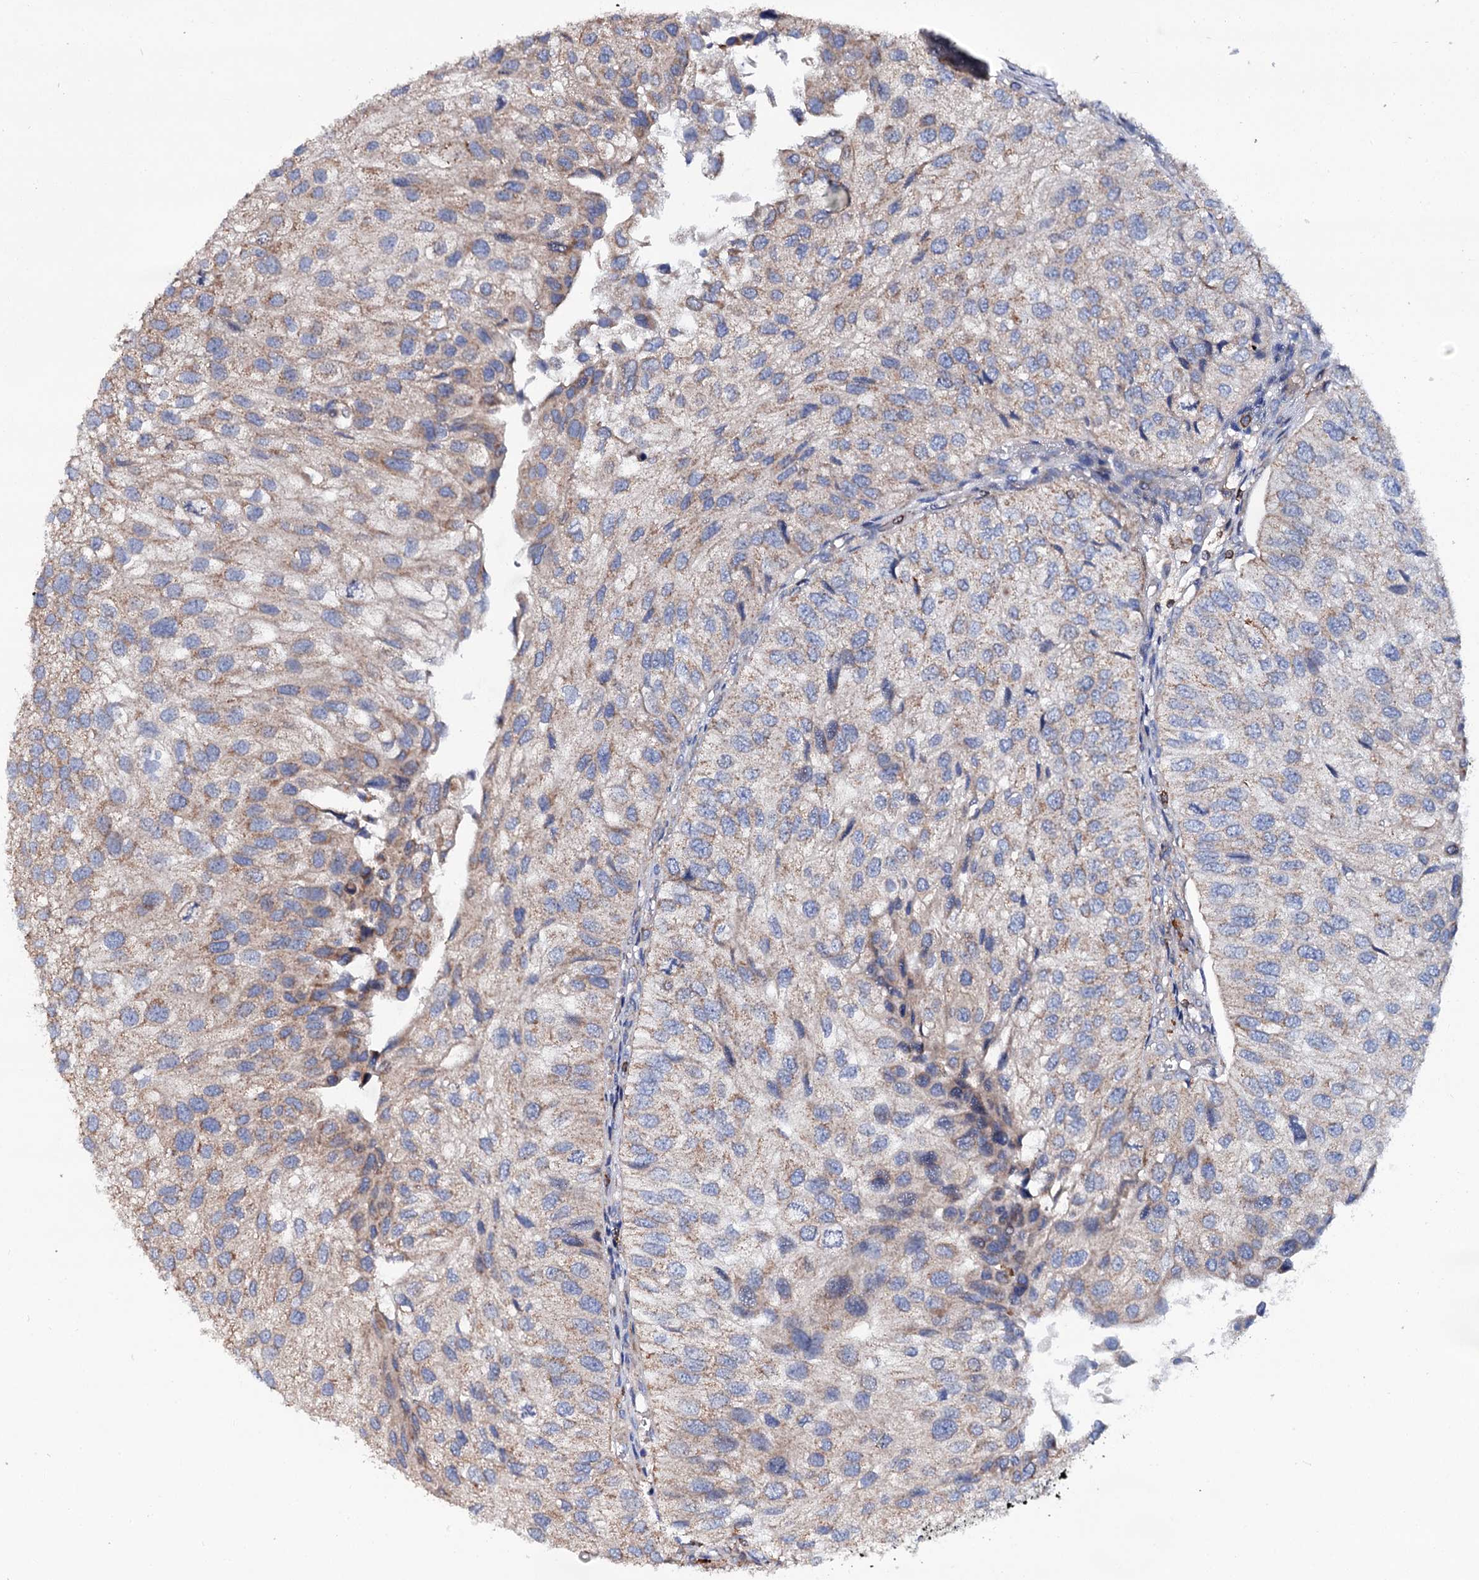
{"staining": {"intensity": "moderate", "quantity": ">75%", "location": "cytoplasmic/membranous"}, "tissue": "urothelial cancer", "cell_type": "Tumor cells", "image_type": "cancer", "snomed": [{"axis": "morphology", "description": "Urothelial carcinoma, Low grade"}, {"axis": "topography", "description": "Urinary bladder"}], "caption": "Approximately >75% of tumor cells in urothelial carcinoma (low-grade) display moderate cytoplasmic/membranous protein expression as visualized by brown immunohistochemical staining.", "gene": "UBASH3B", "patient": {"sex": "female", "age": 89}}